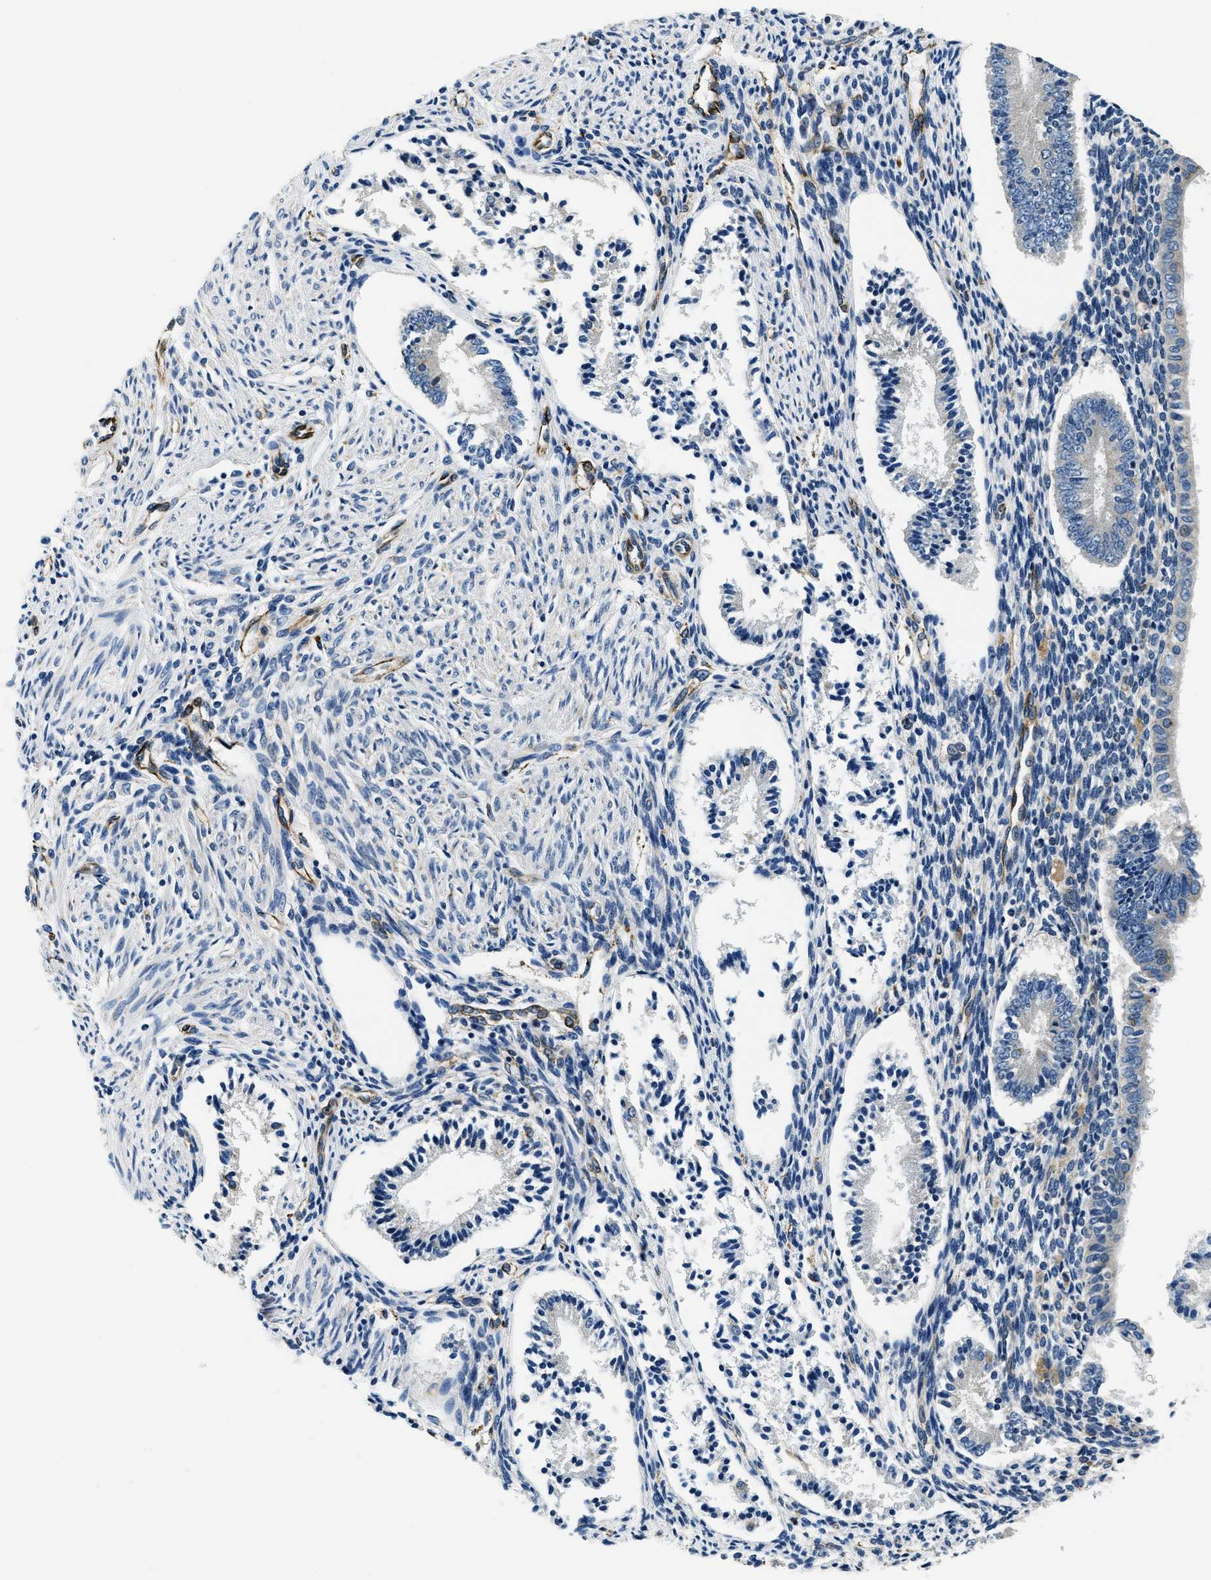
{"staining": {"intensity": "moderate", "quantity": "25%-75%", "location": "cytoplasmic/membranous"}, "tissue": "endometrium", "cell_type": "Cells in endometrial stroma", "image_type": "normal", "snomed": [{"axis": "morphology", "description": "Normal tissue, NOS"}, {"axis": "topography", "description": "Endometrium"}], "caption": "This is an image of immunohistochemistry (IHC) staining of normal endometrium, which shows moderate staining in the cytoplasmic/membranous of cells in endometrial stroma.", "gene": "GNS", "patient": {"sex": "female", "age": 42}}